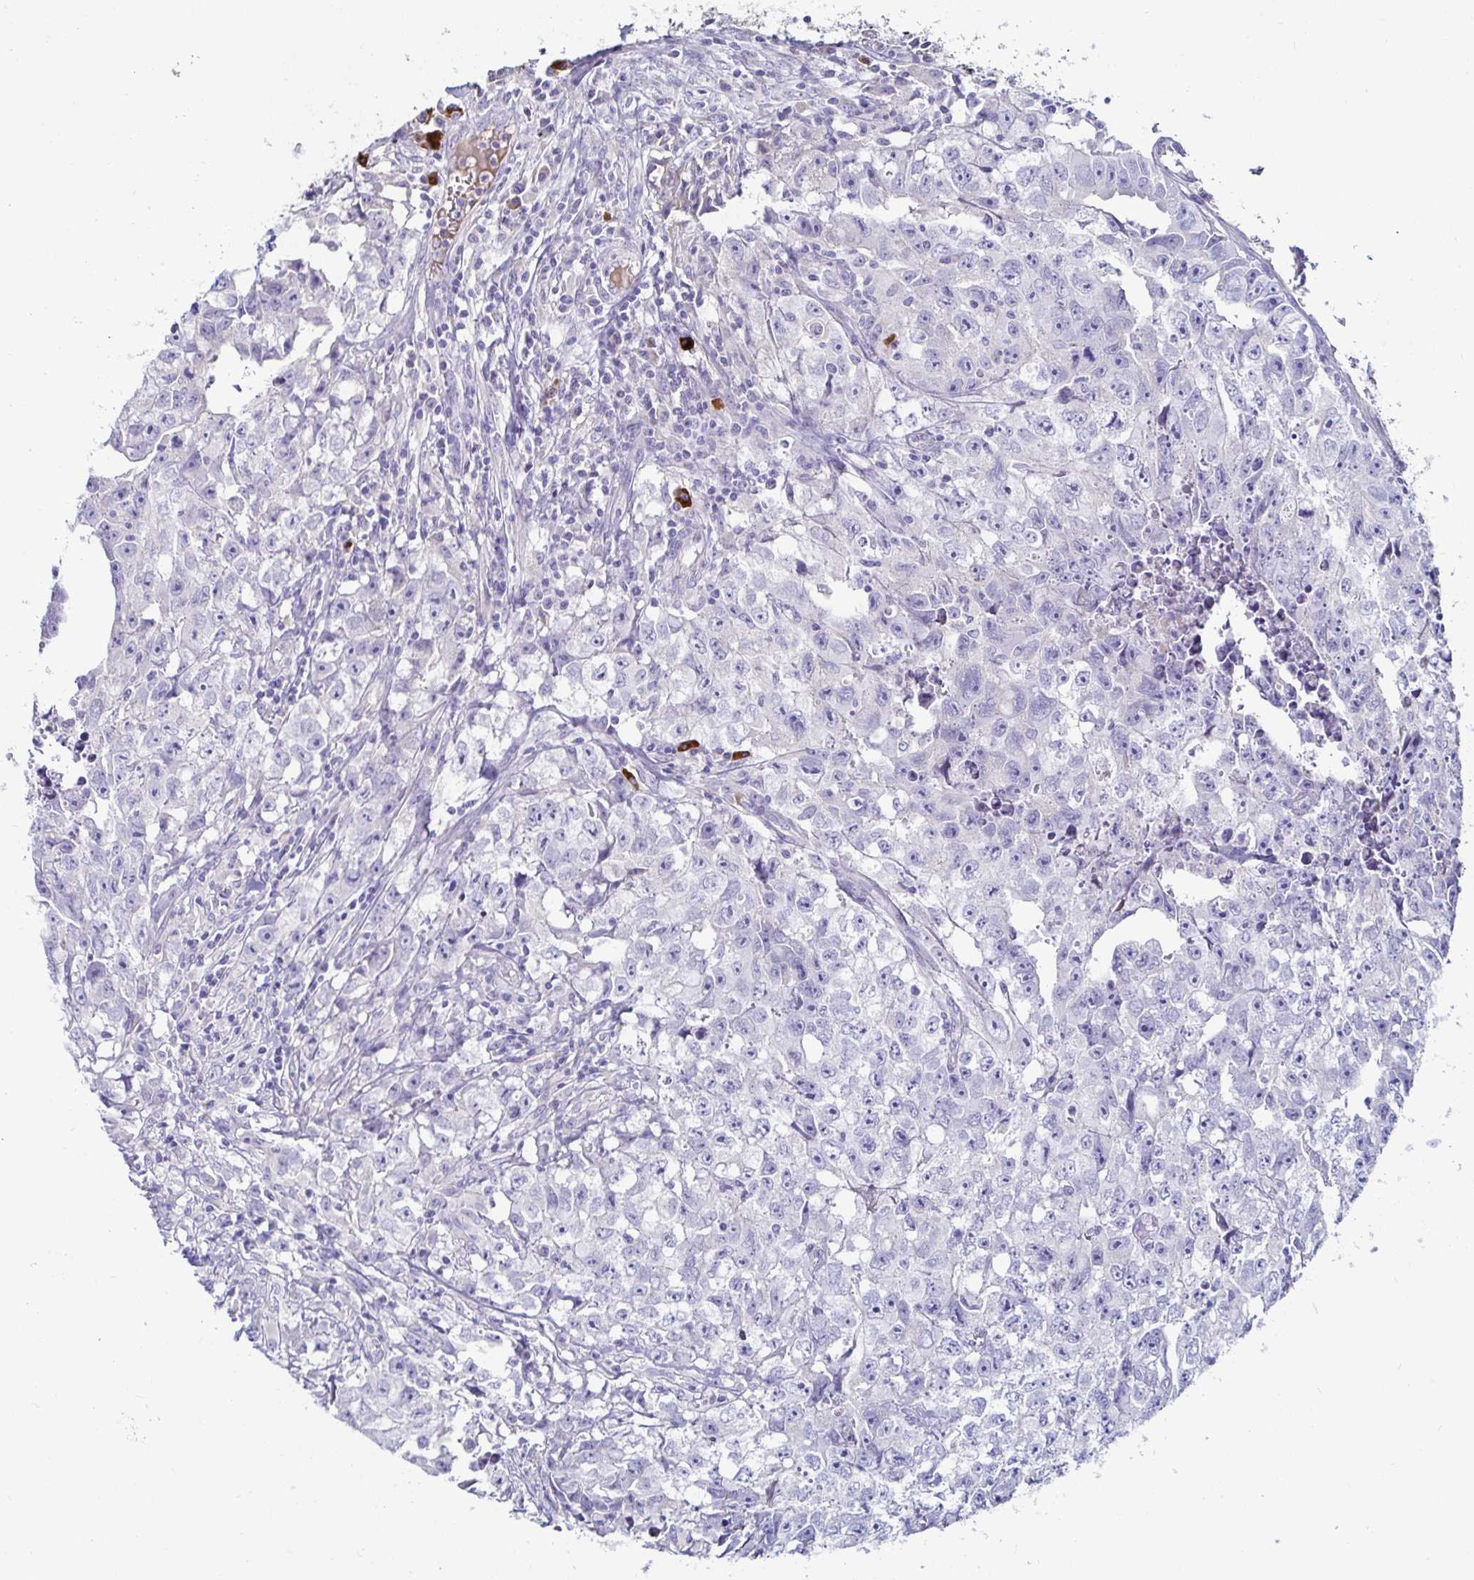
{"staining": {"intensity": "negative", "quantity": "none", "location": "none"}, "tissue": "testis cancer", "cell_type": "Tumor cells", "image_type": "cancer", "snomed": [{"axis": "morphology", "description": "Carcinoma, Embryonal, NOS"}, {"axis": "morphology", "description": "Teratoma, malignant, NOS"}, {"axis": "topography", "description": "Testis"}], "caption": "Human testis cancer stained for a protein using immunohistochemistry shows no expression in tumor cells.", "gene": "C4orf17", "patient": {"sex": "male", "age": 24}}